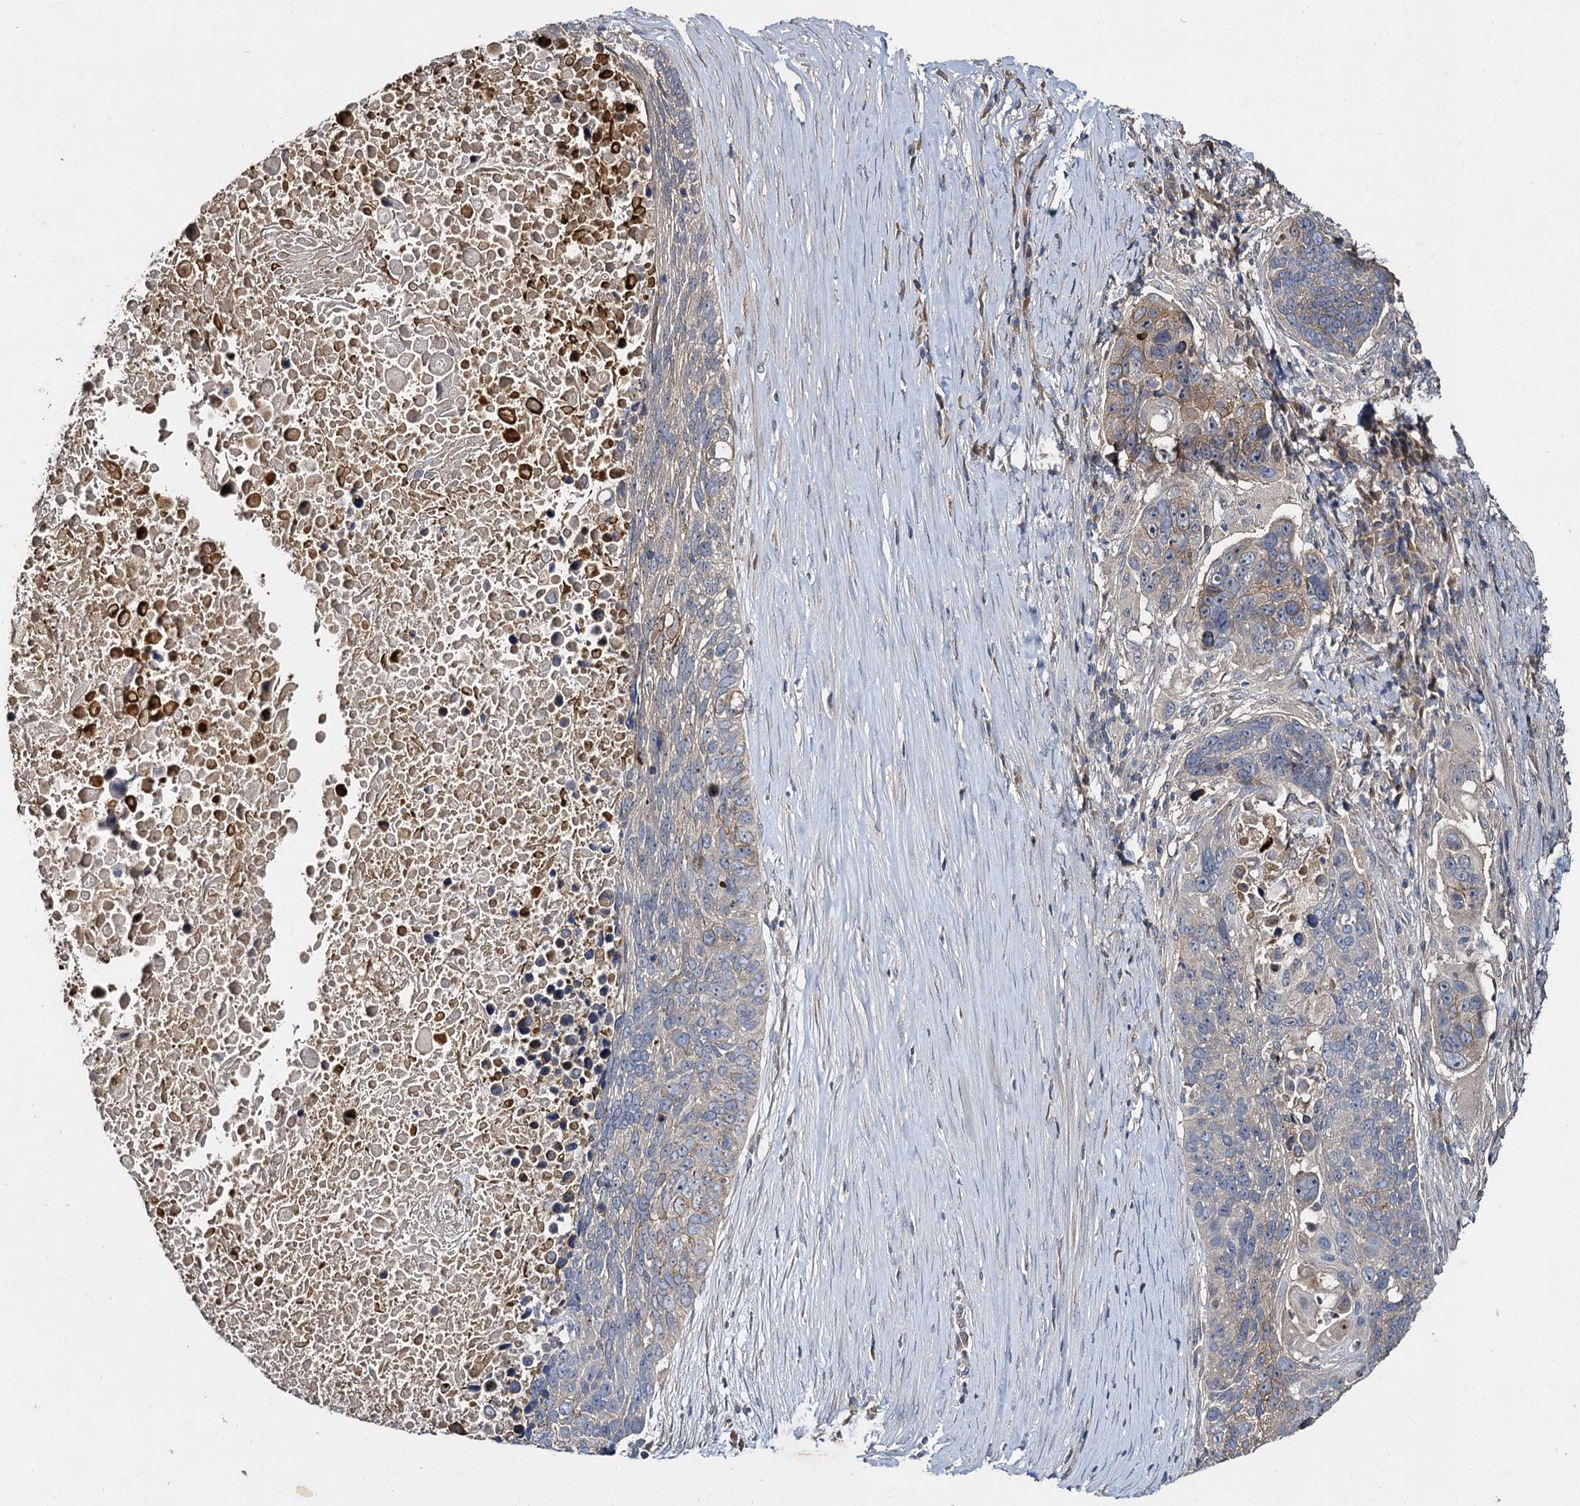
{"staining": {"intensity": "weak", "quantity": "<25%", "location": "cytoplasmic/membranous"}, "tissue": "lung cancer", "cell_type": "Tumor cells", "image_type": "cancer", "snomed": [{"axis": "morphology", "description": "Normal tissue, NOS"}, {"axis": "morphology", "description": "Squamous cell carcinoma, NOS"}, {"axis": "topography", "description": "Lymph node"}, {"axis": "topography", "description": "Lung"}], "caption": "This is a micrograph of immunohistochemistry staining of lung cancer (squamous cell carcinoma), which shows no expression in tumor cells.", "gene": "SLC11A2", "patient": {"sex": "male", "age": 66}}